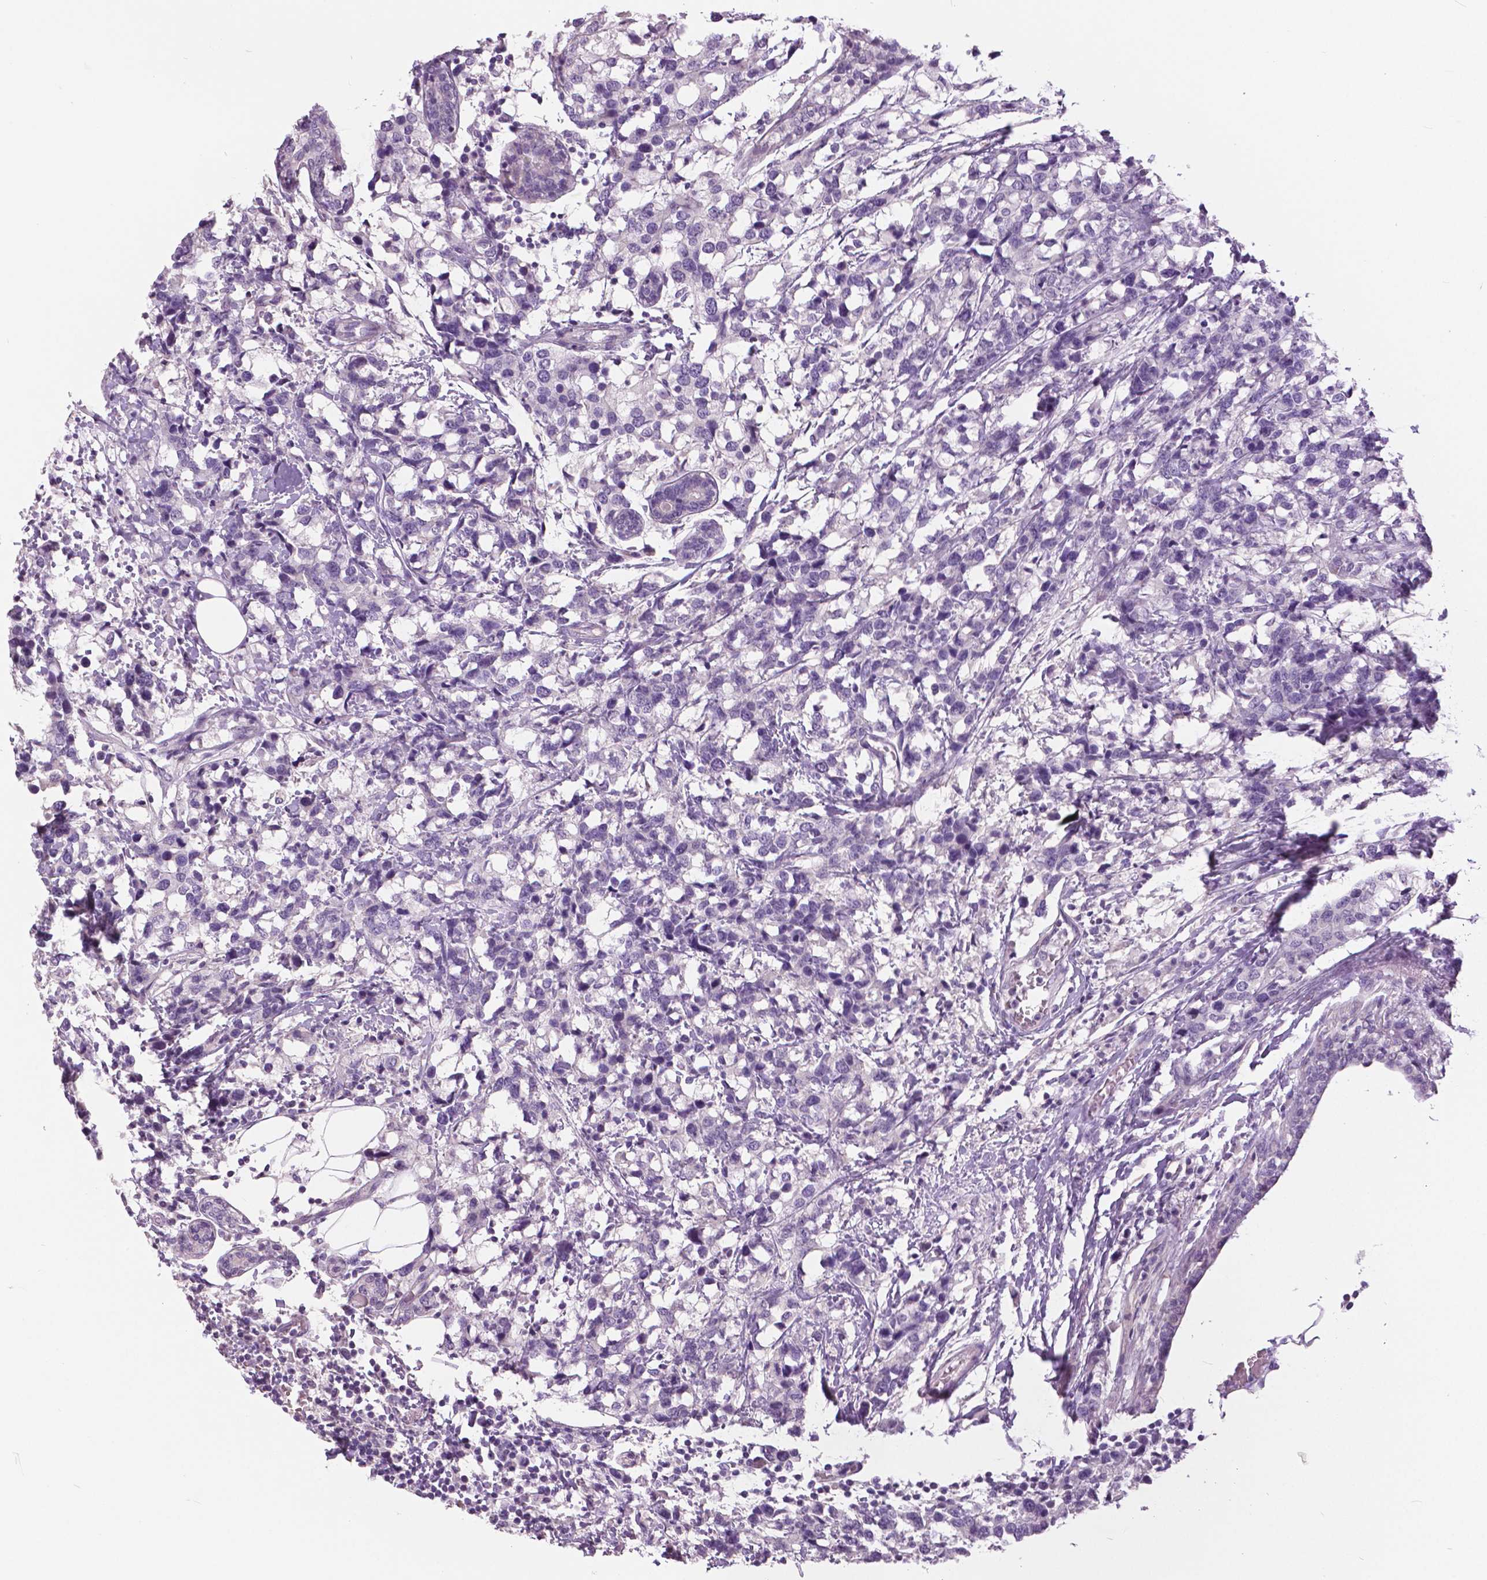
{"staining": {"intensity": "negative", "quantity": "none", "location": "none"}, "tissue": "breast cancer", "cell_type": "Tumor cells", "image_type": "cancer", "snomed": [{"axis": "morphology", "description": "Lobular carcinoma"}, {"axis": "topography", "description": "Breast"}], "caption": "Lobular carcinoma (breast) stained for a protein using IHC shows no positivity tumor cells.", "gene": "GRIN2A", "patient": {"sex": "female", "age": 59}}